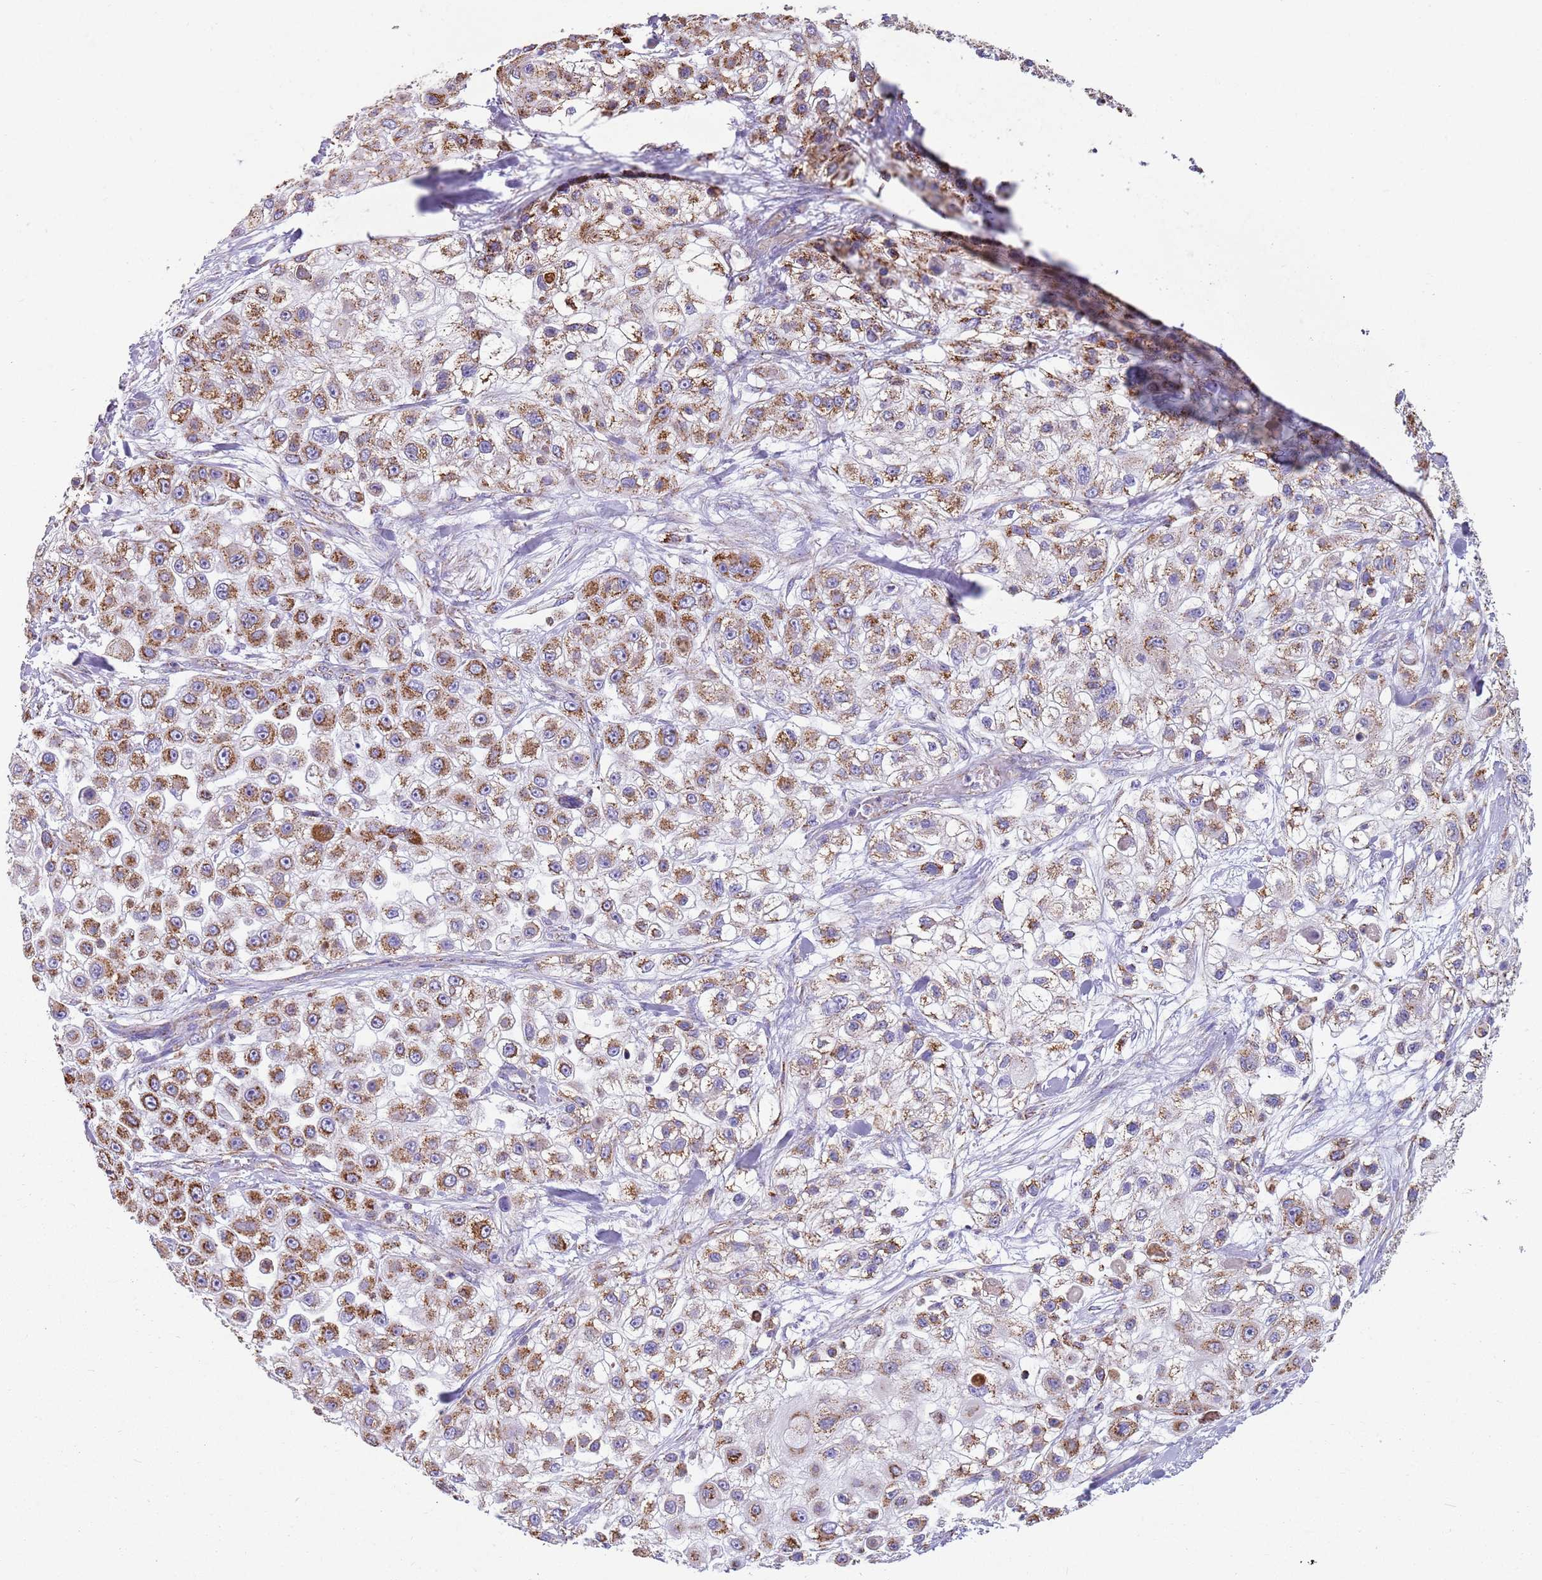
{"staining": {"intensity": "moderate", "quantity": ">75%", "location": "cytoplasmic/membranous"}, "tissue": "skin cancer", "cell_type": "Tumor cells", "image_type": "cancer", "snomed": [{"axis": "morphology", "description": "Squamous cell carcinoma, NOS"}, {"axis": "topography", "description": "Skin"}], "caption": "There is medium levels of moderate cytoplasmic/membranous positivity in tumor cells of squamous cell carcinoma (skin), as demonstrated by immunohistochemical staining (brown color).", "gene": "TTLL1", "patient": {"sex": "male", "age": 67}}